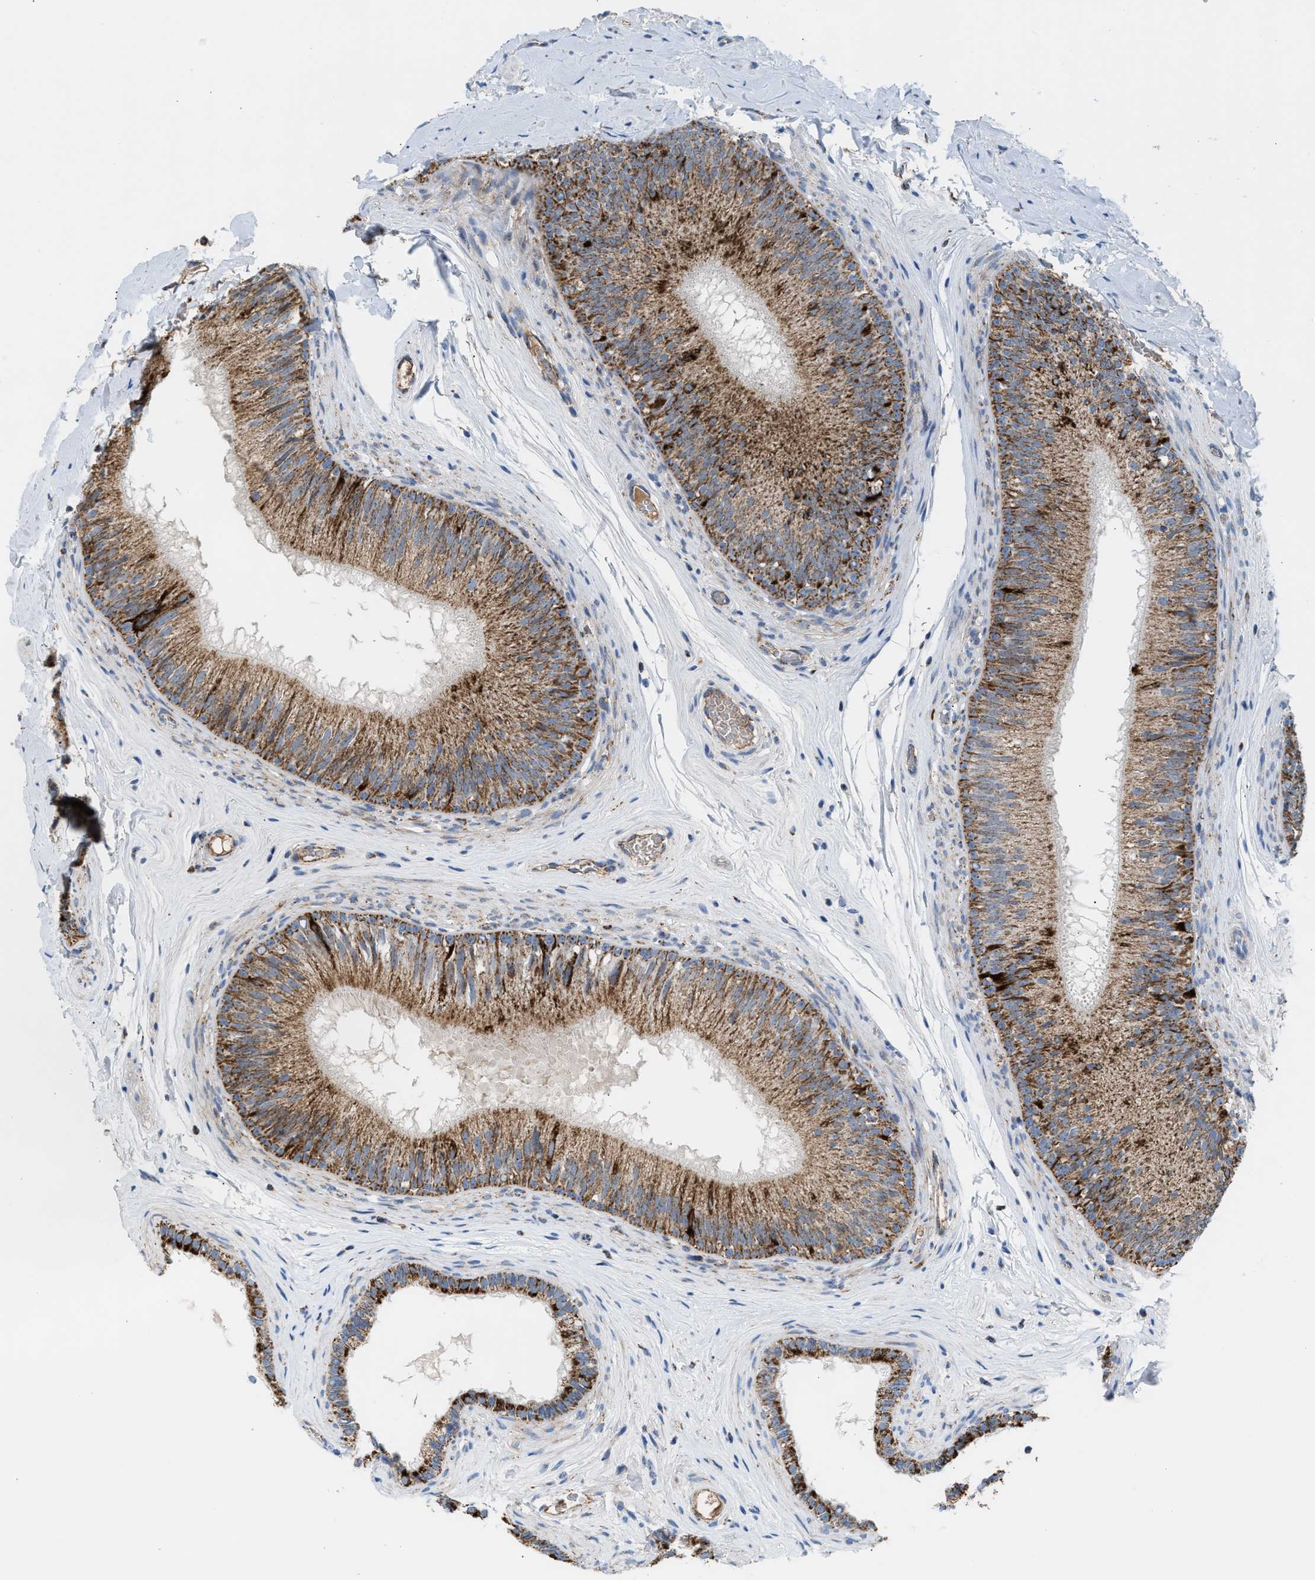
{"staining": {"intensity": "moderate", "quantity": ">75%", "location": "cytoplasmic/membranous"}, "tissue": "epididymis", "cell_type": "Glandular cells", "image_type": "normal", "snomed": [{"axis": "morphology", "description": "Normal tissue, NOS"}, {"axis": "topography", "description": "Testis"}, {"axis": "topography", "description": "Epididymis"}], "caption": "An immunohistochemistry histopathology image of normal tissue is shown. Protein staining in brown shows moderate cytoplasmic/membranous positivity in epididymis within glandular cells. The staining is performed using DAB brown chromogen to label protein expression. The nuclei are counter-stained blue using hematoxylin.", "gene": "PMPCA", "patient": {"sex": "male", "age": 36}}